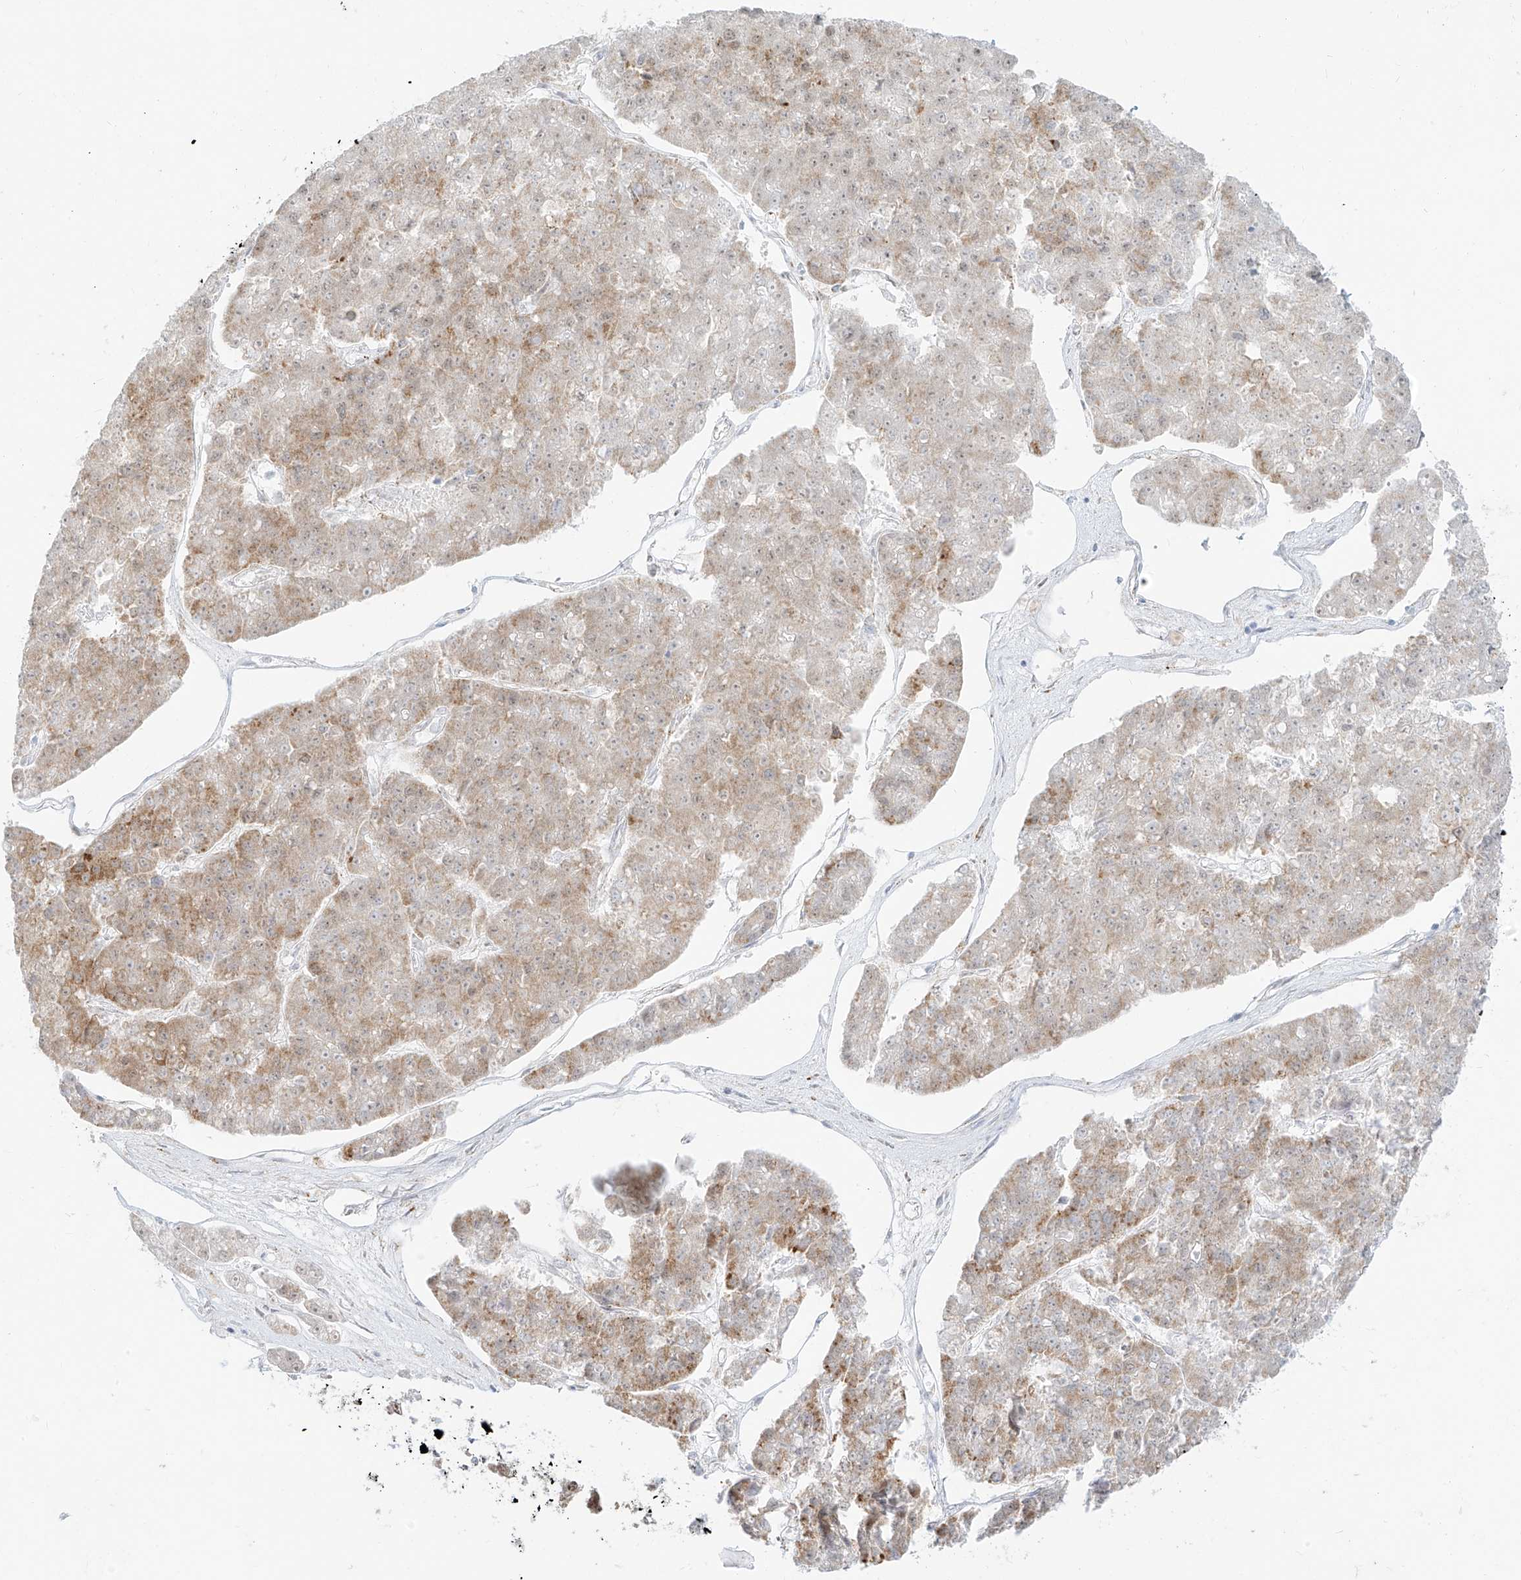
{"staining": {"intensity": "moderate", "quantity": "25%-75%", "location": "cytoplasmic/membranous,nuclear"}, "tissue": "pancreatic cancer", "cell_type": "Tumor cells", "image_type": "cancer", "snomed": [{"axis": "morphology", "description": "Adenocarcinoma, NOS"}, {"axis": "topography", "description": "Pancreas"}], "caption": "Immunohistochemical staining of pancreatic cancer (adenocarcinoma) demonstrates medium levels of moderate cytoplasmic/membranous and nuclear staining in approximately 25%-75% of tumor cells. Ihc stains the protein of interest in brown and the nuclei are stained blue.", "gene": "SUPT5H", "patient": {"sex": "male", "age": 50}}